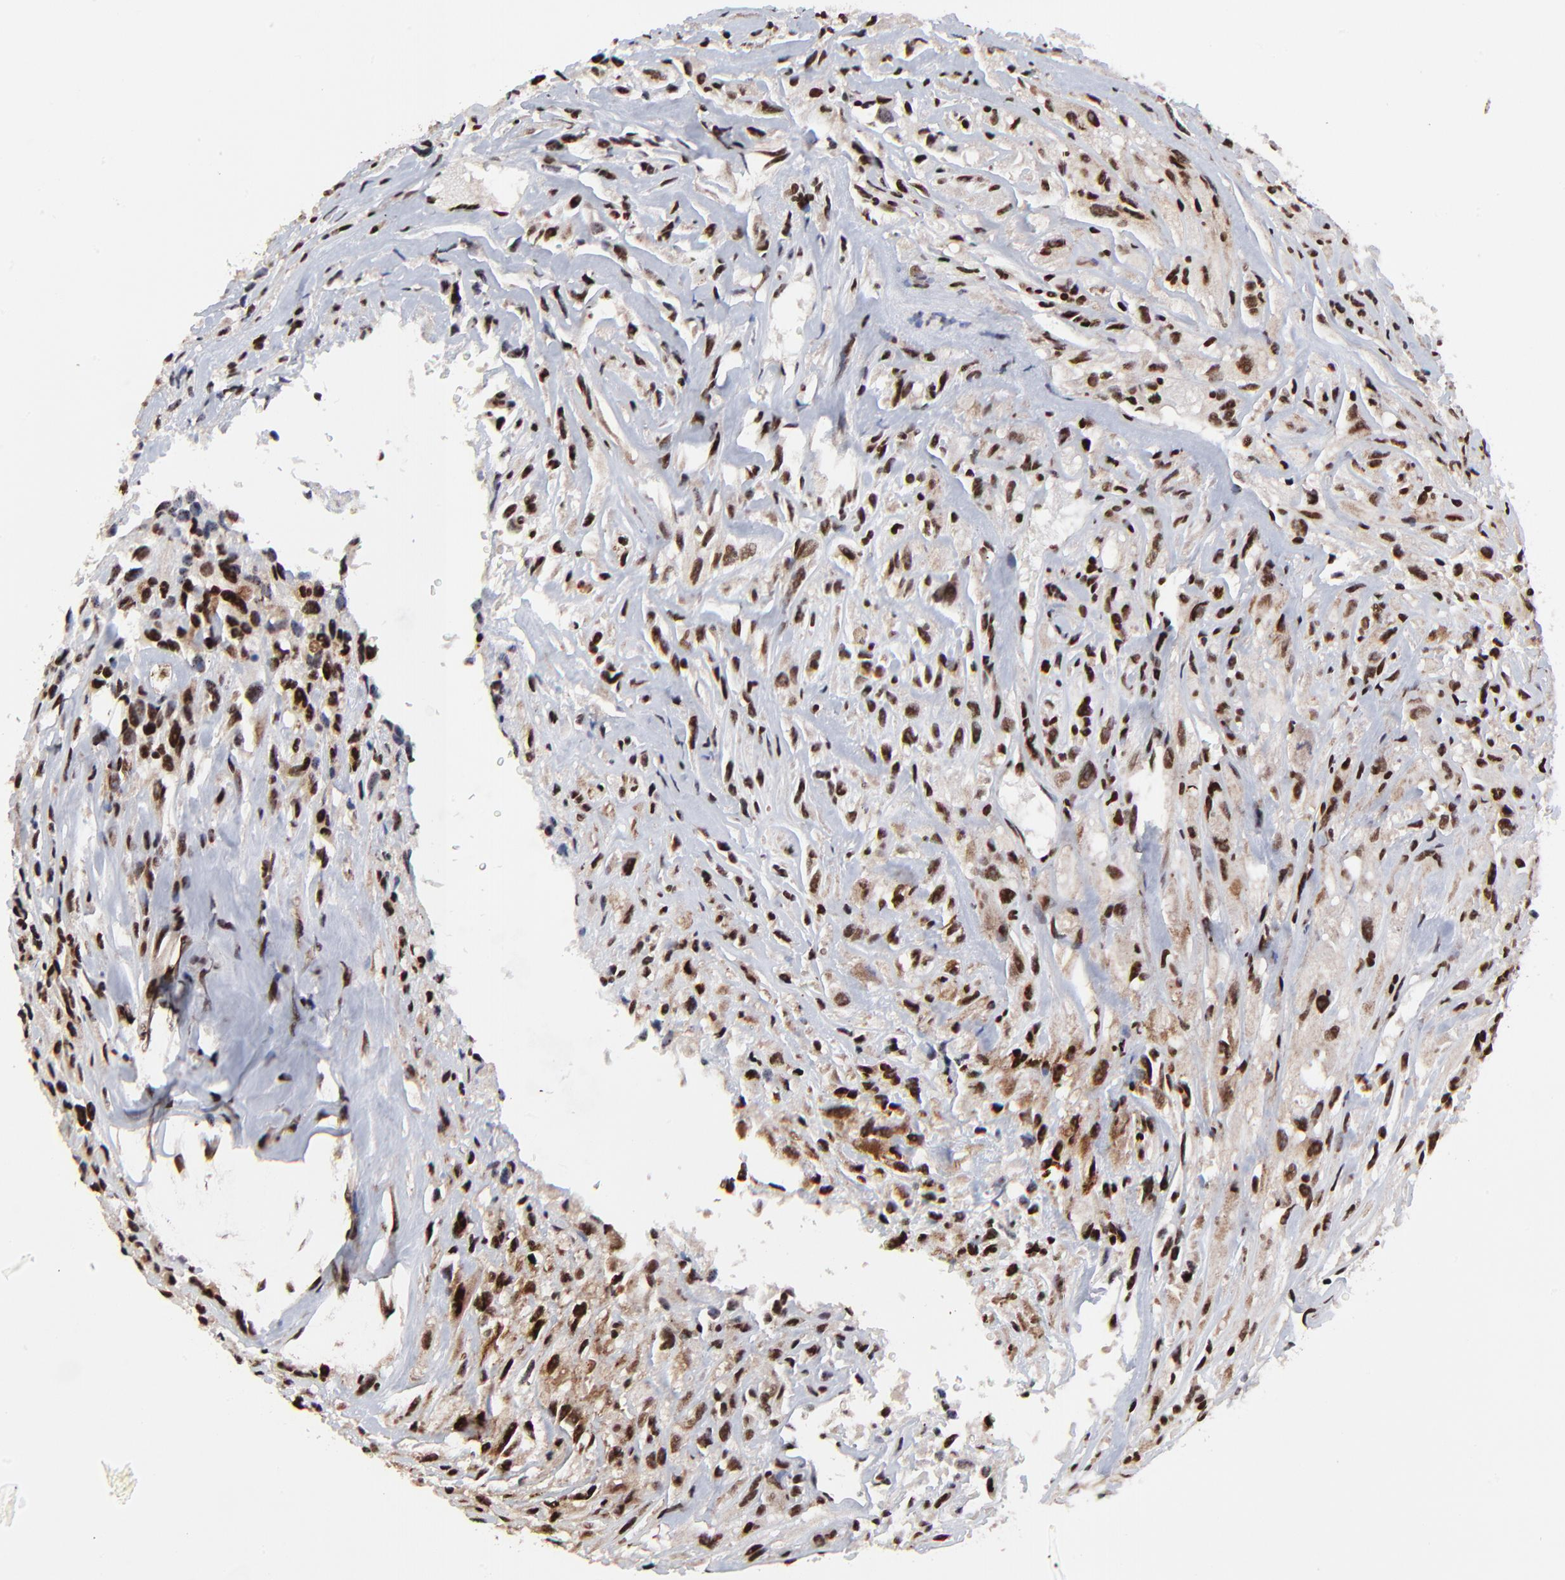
{"staining": {"intensity": "strong", "quantity": ">75%", "location": "nuclear"}, "tissue": "glioma", "cell_type": "Tumor cells", "image_type": "cancer", "snomed": [{"axis": "morphology", "description": "Glioma, malignant, High grade"}, {"axis": "topography", "description": "Brain"}], "caption": "IHC image of neoplastic tissue: malignant glioma (high-grade) stained using immunohistochemistry shows high levels of strong protein expression localized specifically in the nuclear of tumor cells, appearing as a nuclear brown color.", "gene": "RBM22", "patient": {"sex": "male", "age": 48}}